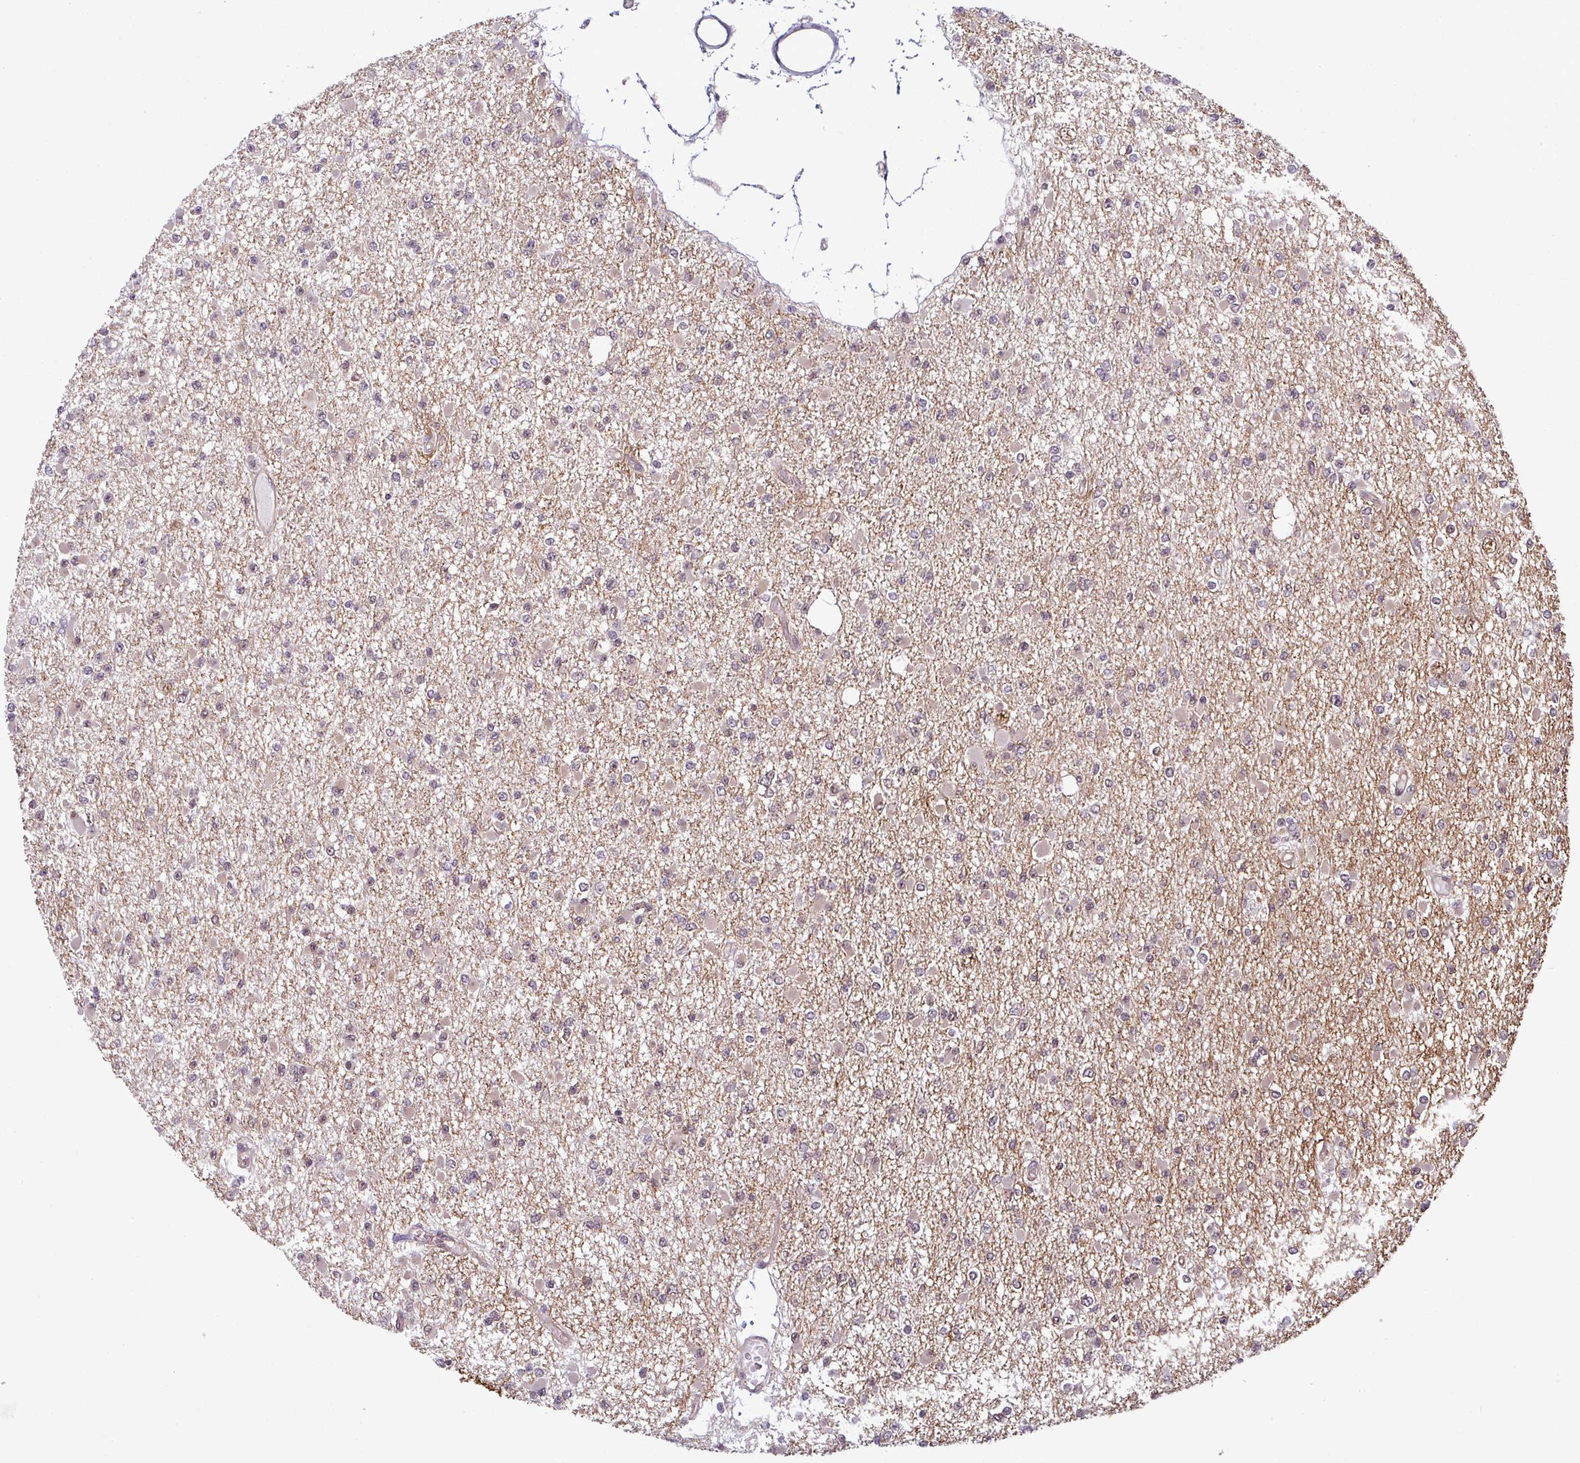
{"staining": {"intensity": "negative", "quantity": "none", "location": "none"}, "tissue": "glioma", "cell_type": "Tumor cells", "image_type": "cancer", "snomed": [{"axis": "morphology", "description": "Glioma, malignant, Low grade"}, {"axis": "topography", "description": "Brain"}], "caption": "Micrograph shows no significant protein expression in tumor cells of glioma.", "gene": "NPFFR1", "patient": {"sex": "female", "age": 22}}